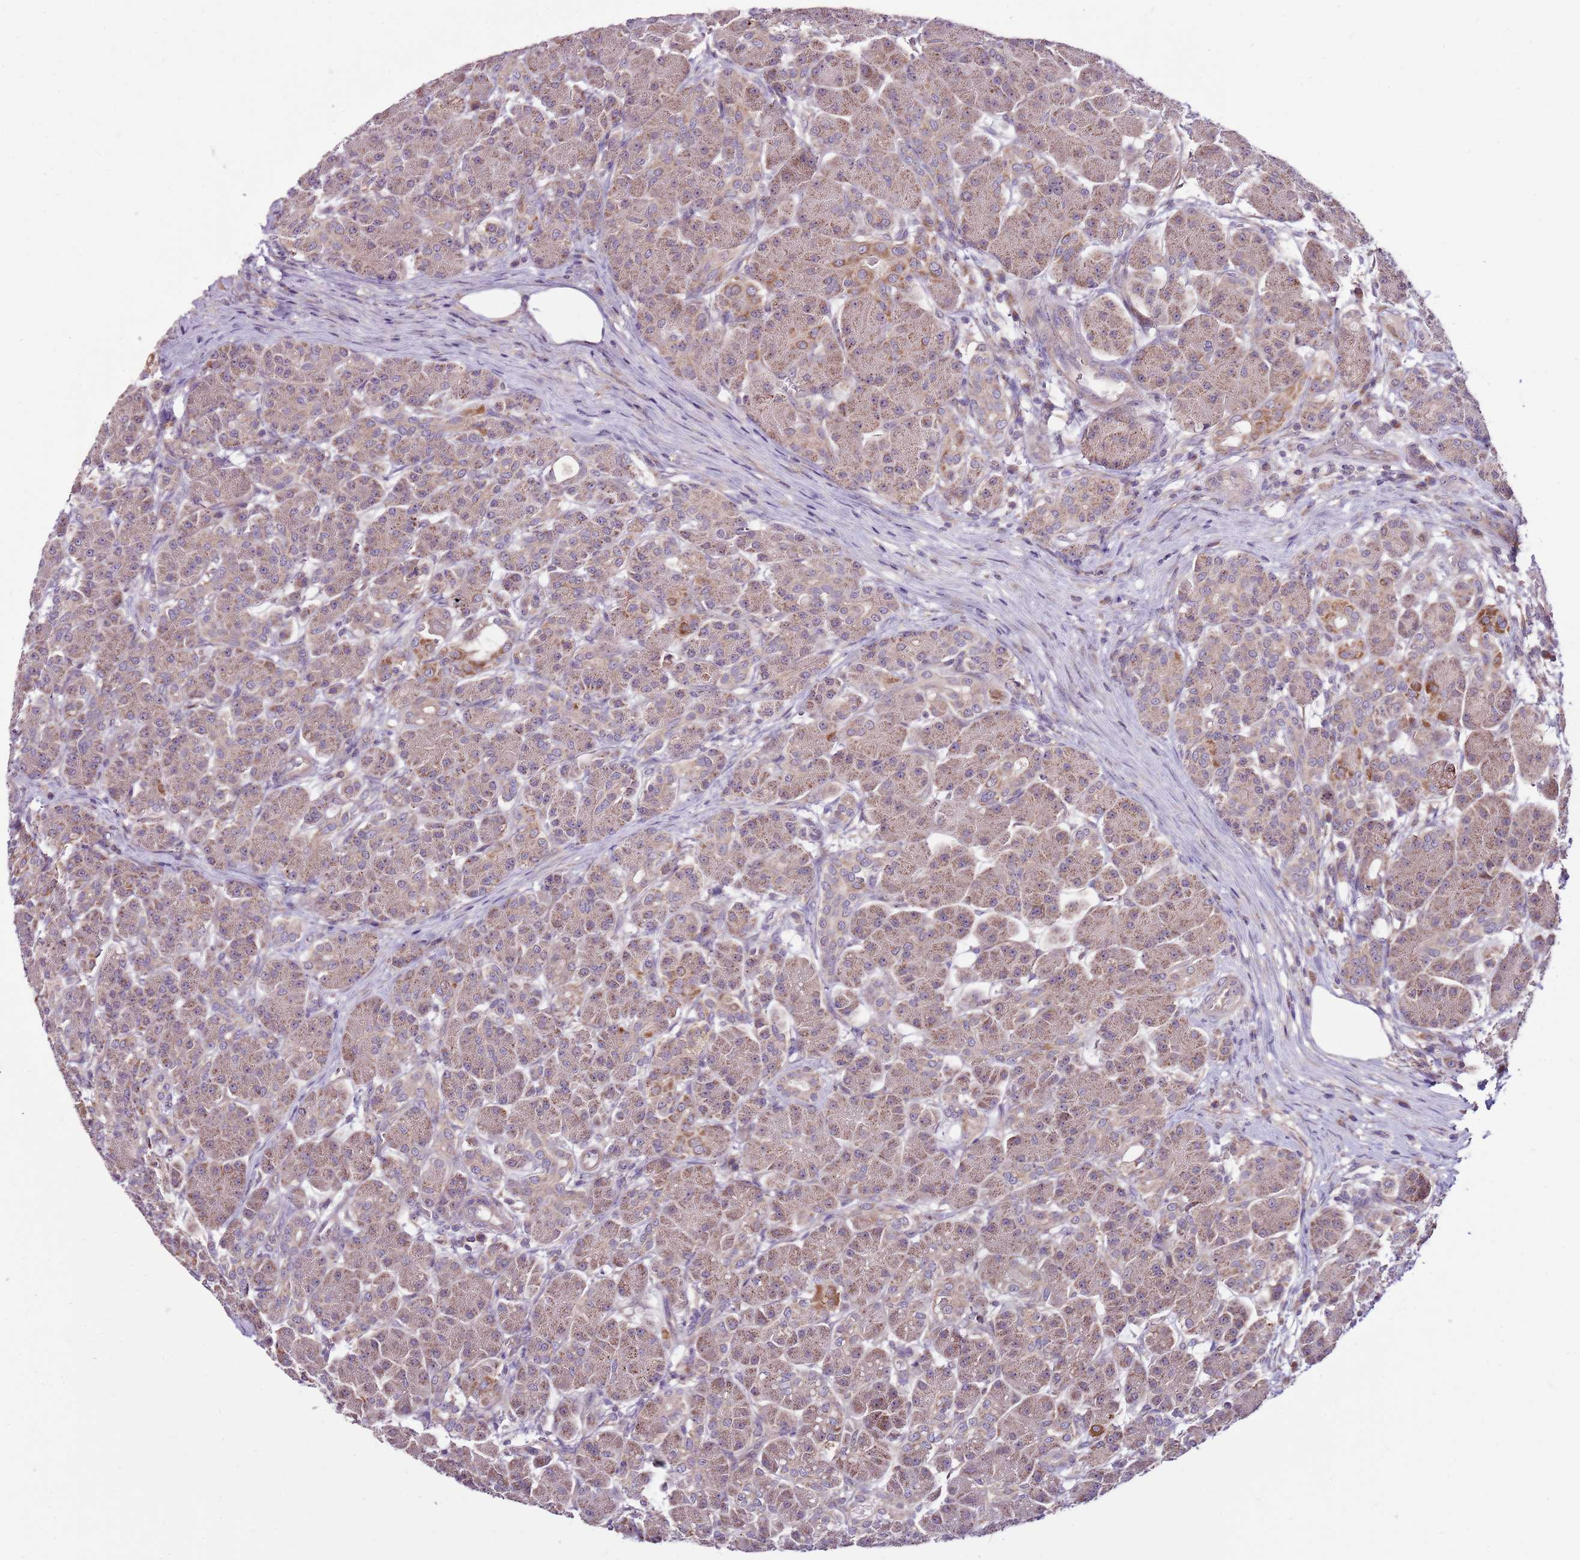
{"staining": {"intensity": "moderate", "quantity": ">75%", "location": "cytoplasmic/membranous"}, "tissue": "pancreas", "cell_type": "Exocrine glandular cells", "image_type": "normal", "snomed": [{"axis": "morphology", "description": "Normal tissue, NOS"}, {"axis": "topography", "description": "Pancreas"}], "caption": "The immunohistochemical stain highlights moderate cytoplasmic/membranous positivity in exocrine glandular cells of normal pancreas.", "gene": "SMG1", "patient": {"sex": "male", "age": 63}}